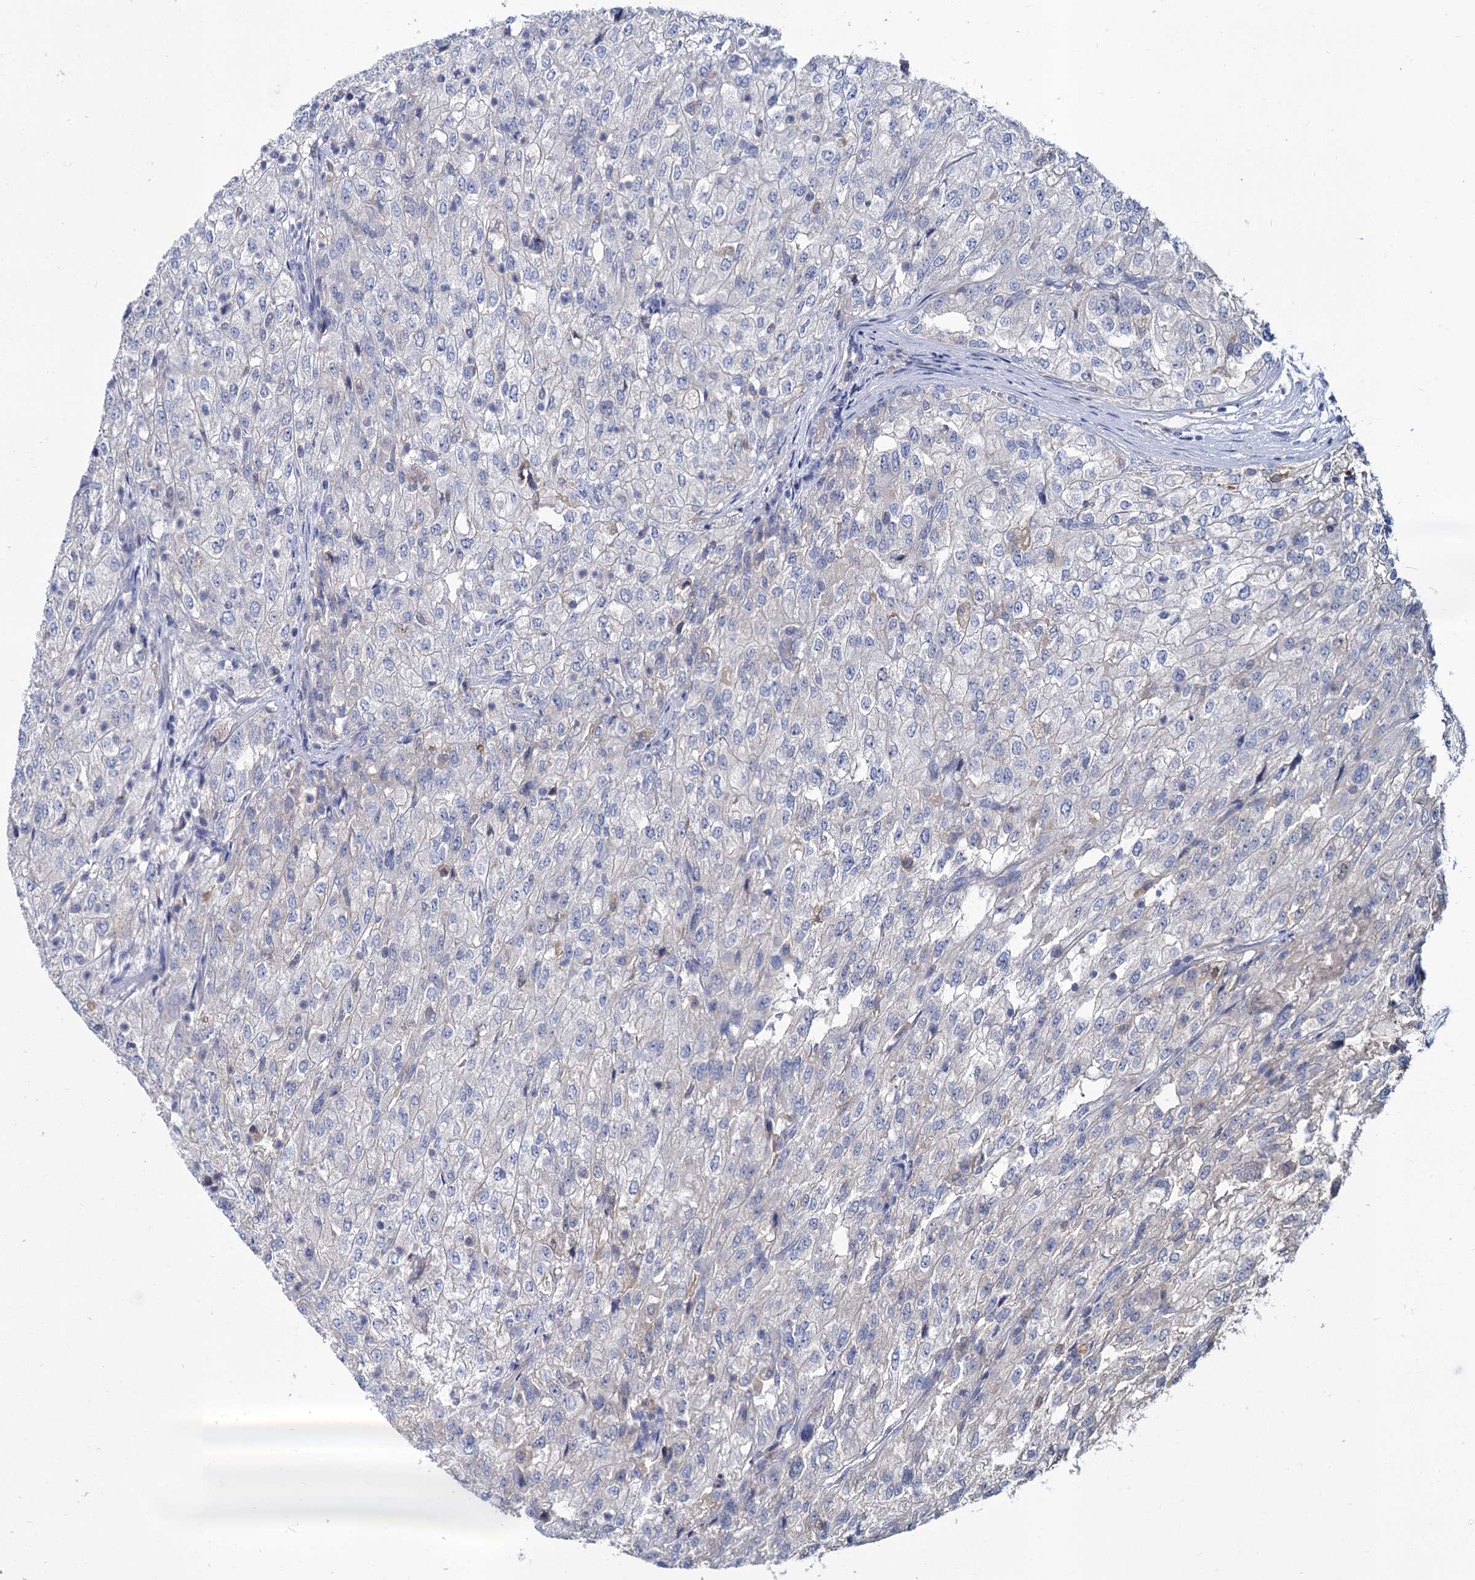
{"staining": {"intensity": "negative", "quantity": "none", "location": "none"}, "tissue": "renal cancer", "cell_type": "Tumor cells", "image_type": "cancer", "snomed": [{"axis": "morphology", "description": "Adenocarcinoma, NOS"}, {"axis": "topography", "description": "Kidney"}], "caption": "The micrograph shows no significant positivity in tumor cells of renal cancer (adenocarcinoma).", "gene": "GCLC", "patient": {"sex": "female", "age": 54}}